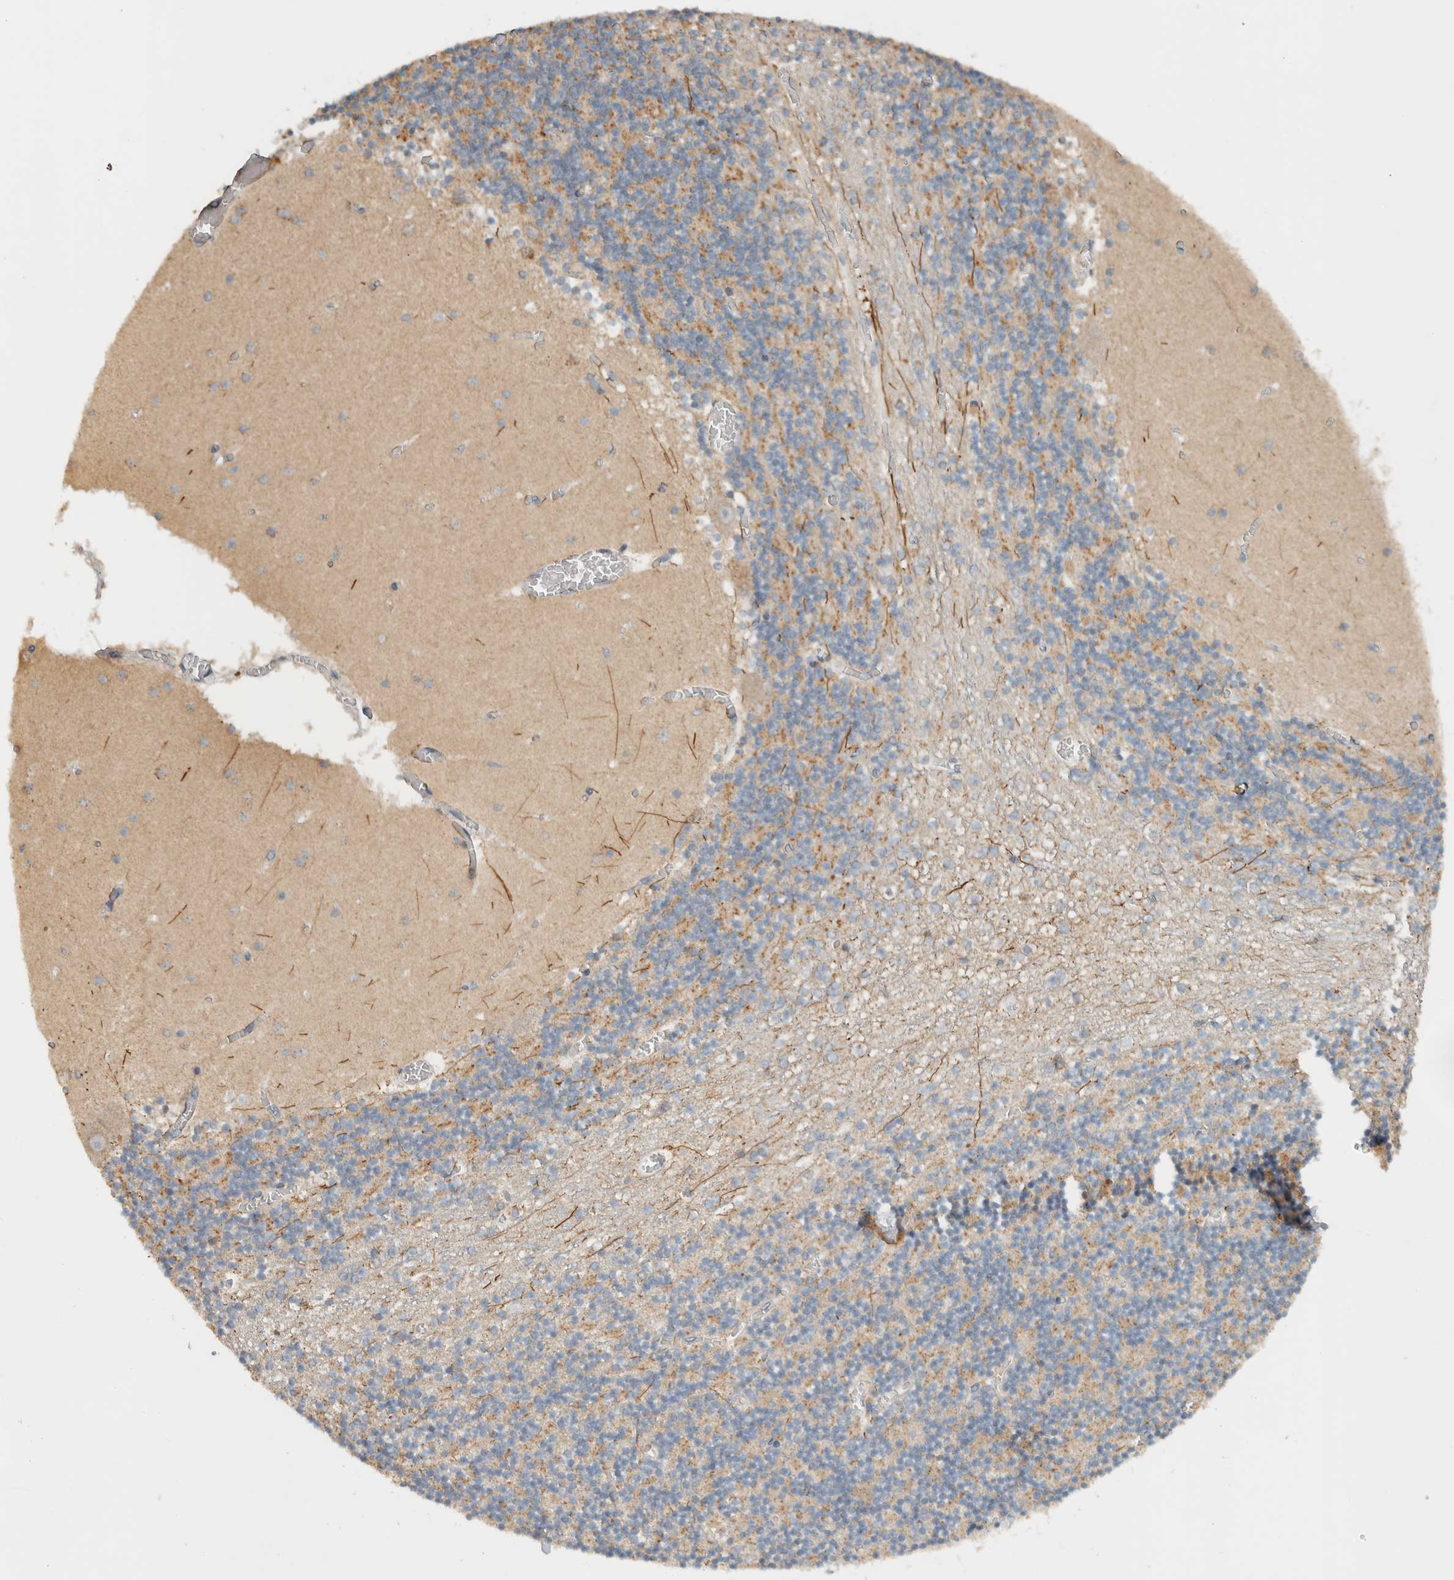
{"staining": {"intensity": "moderate", "quantity": "25%-75%", "location": "cytoplasmic/membranous"}, "tissue": "cerebellum", "cell_type": "Cells in granular layer", "image_type": "normal", "snomed": [{"axis": "morphology", "description": "Normal tissue, NOS"}, {"axis": "topography", "description": "Cerebellum"}], "caption": "Moderate cytoplasmic/membranous protein expression is seen in approximately 25%-75% of cells in granular layer in cerebellum. (DAB IHC with brightfield microscopy, high magnification).", "gene": "AMPD1", "patient": {"sex": "female", "age": 28}}